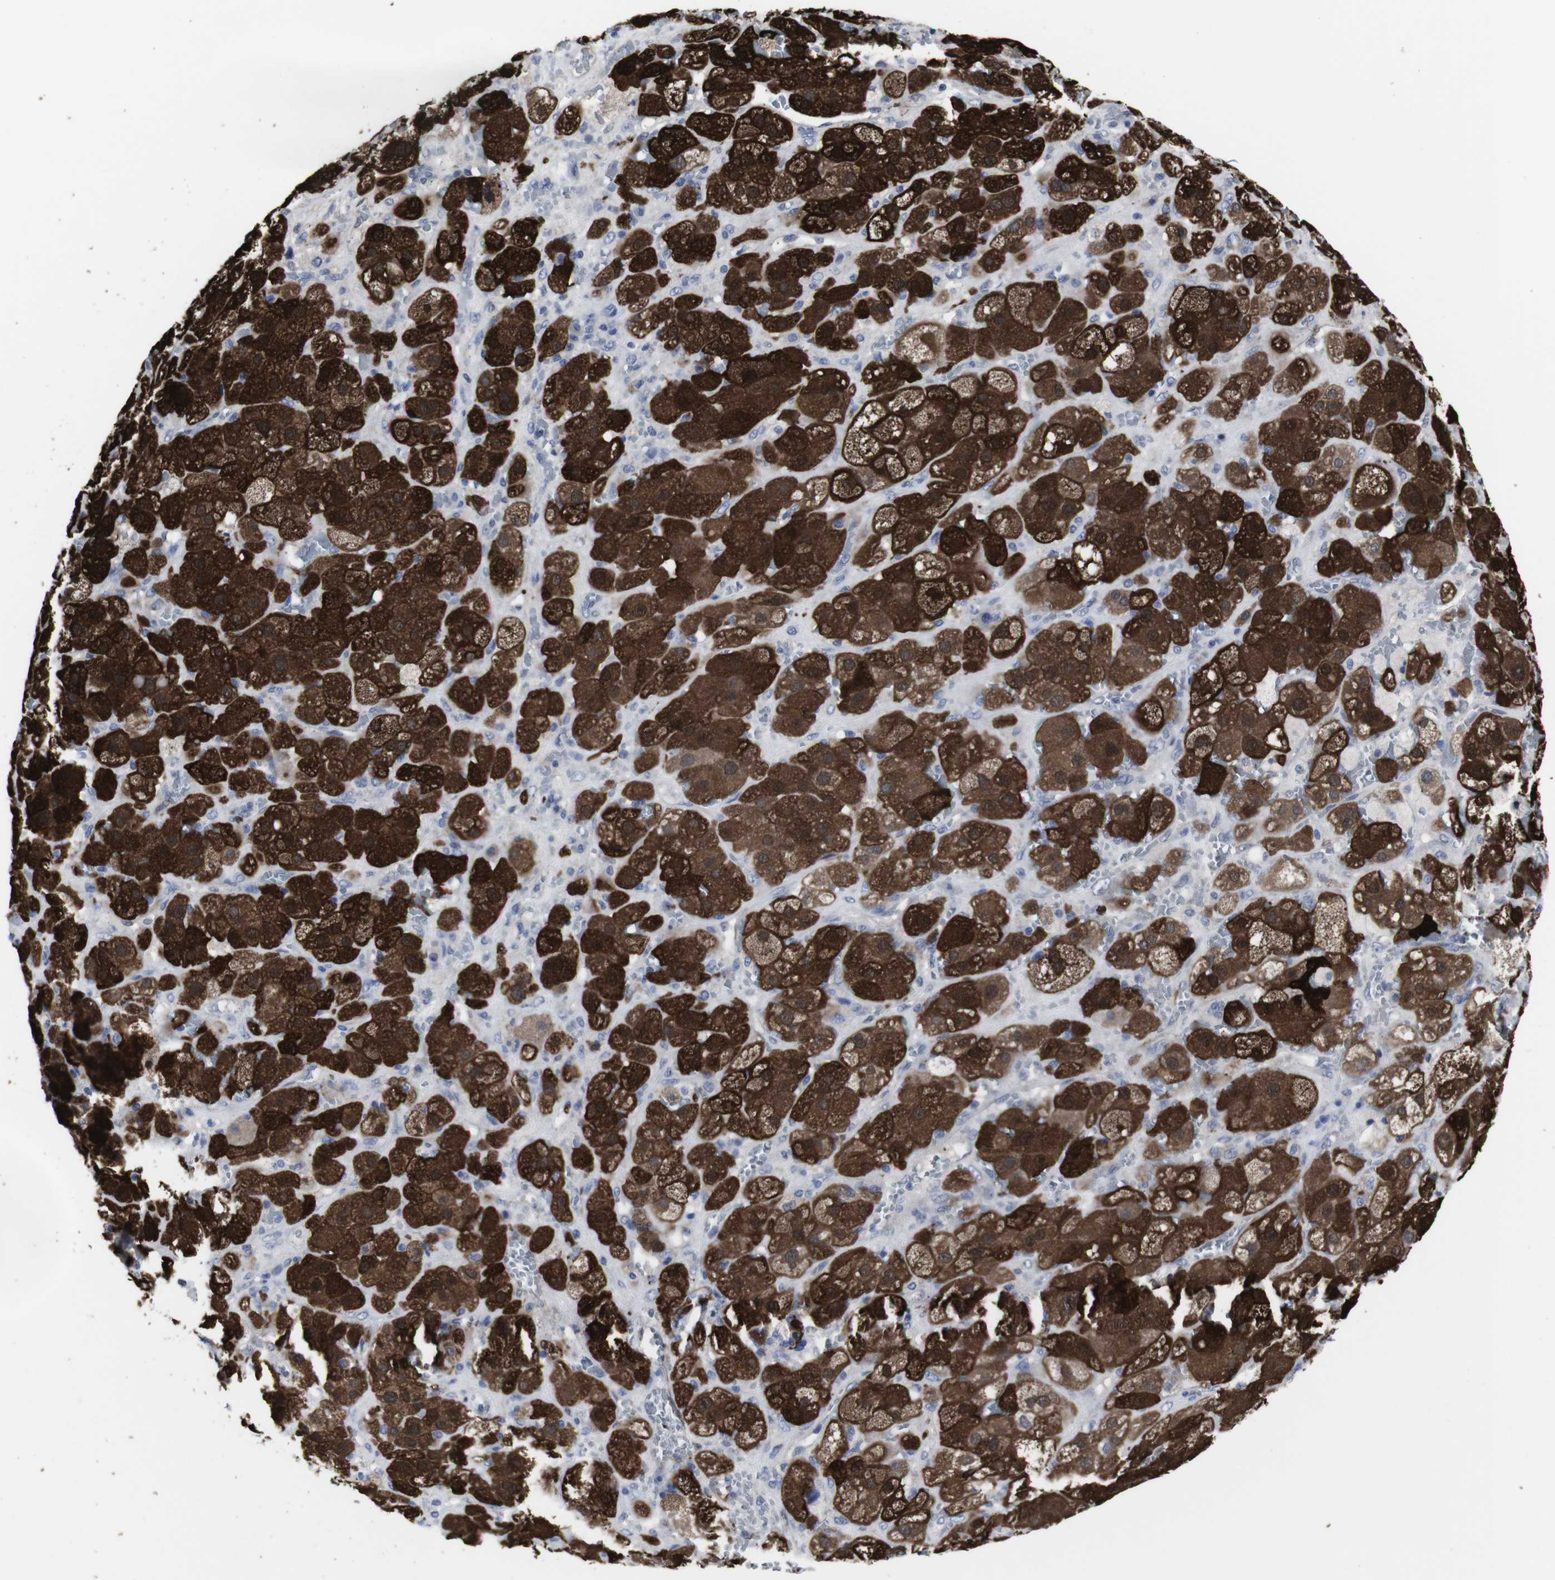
{"staining": {"intensity": "strong", "quantity": ">75%", "location": "cytoplasmic/membranous"}, "tissue": "adrenal gland", "cell_type": "Glandular cells", "image_type": "normal", "snomed": [{"axis": "morphology", "description": "Normal tissue, NOS"}, {"axis": "topography", "description": "Adrenal gland"}], "caption": "This photomicrograph displays benign adrenal gland stained with immunohistochemistry to label a protein in brown. The cytoplasmic/membranous of glandular cells show strong positivity for the protein. Nuclei are counter-stained blue.", "gene": "SNCG", "patient": {"sex": "female", "age": 47}}